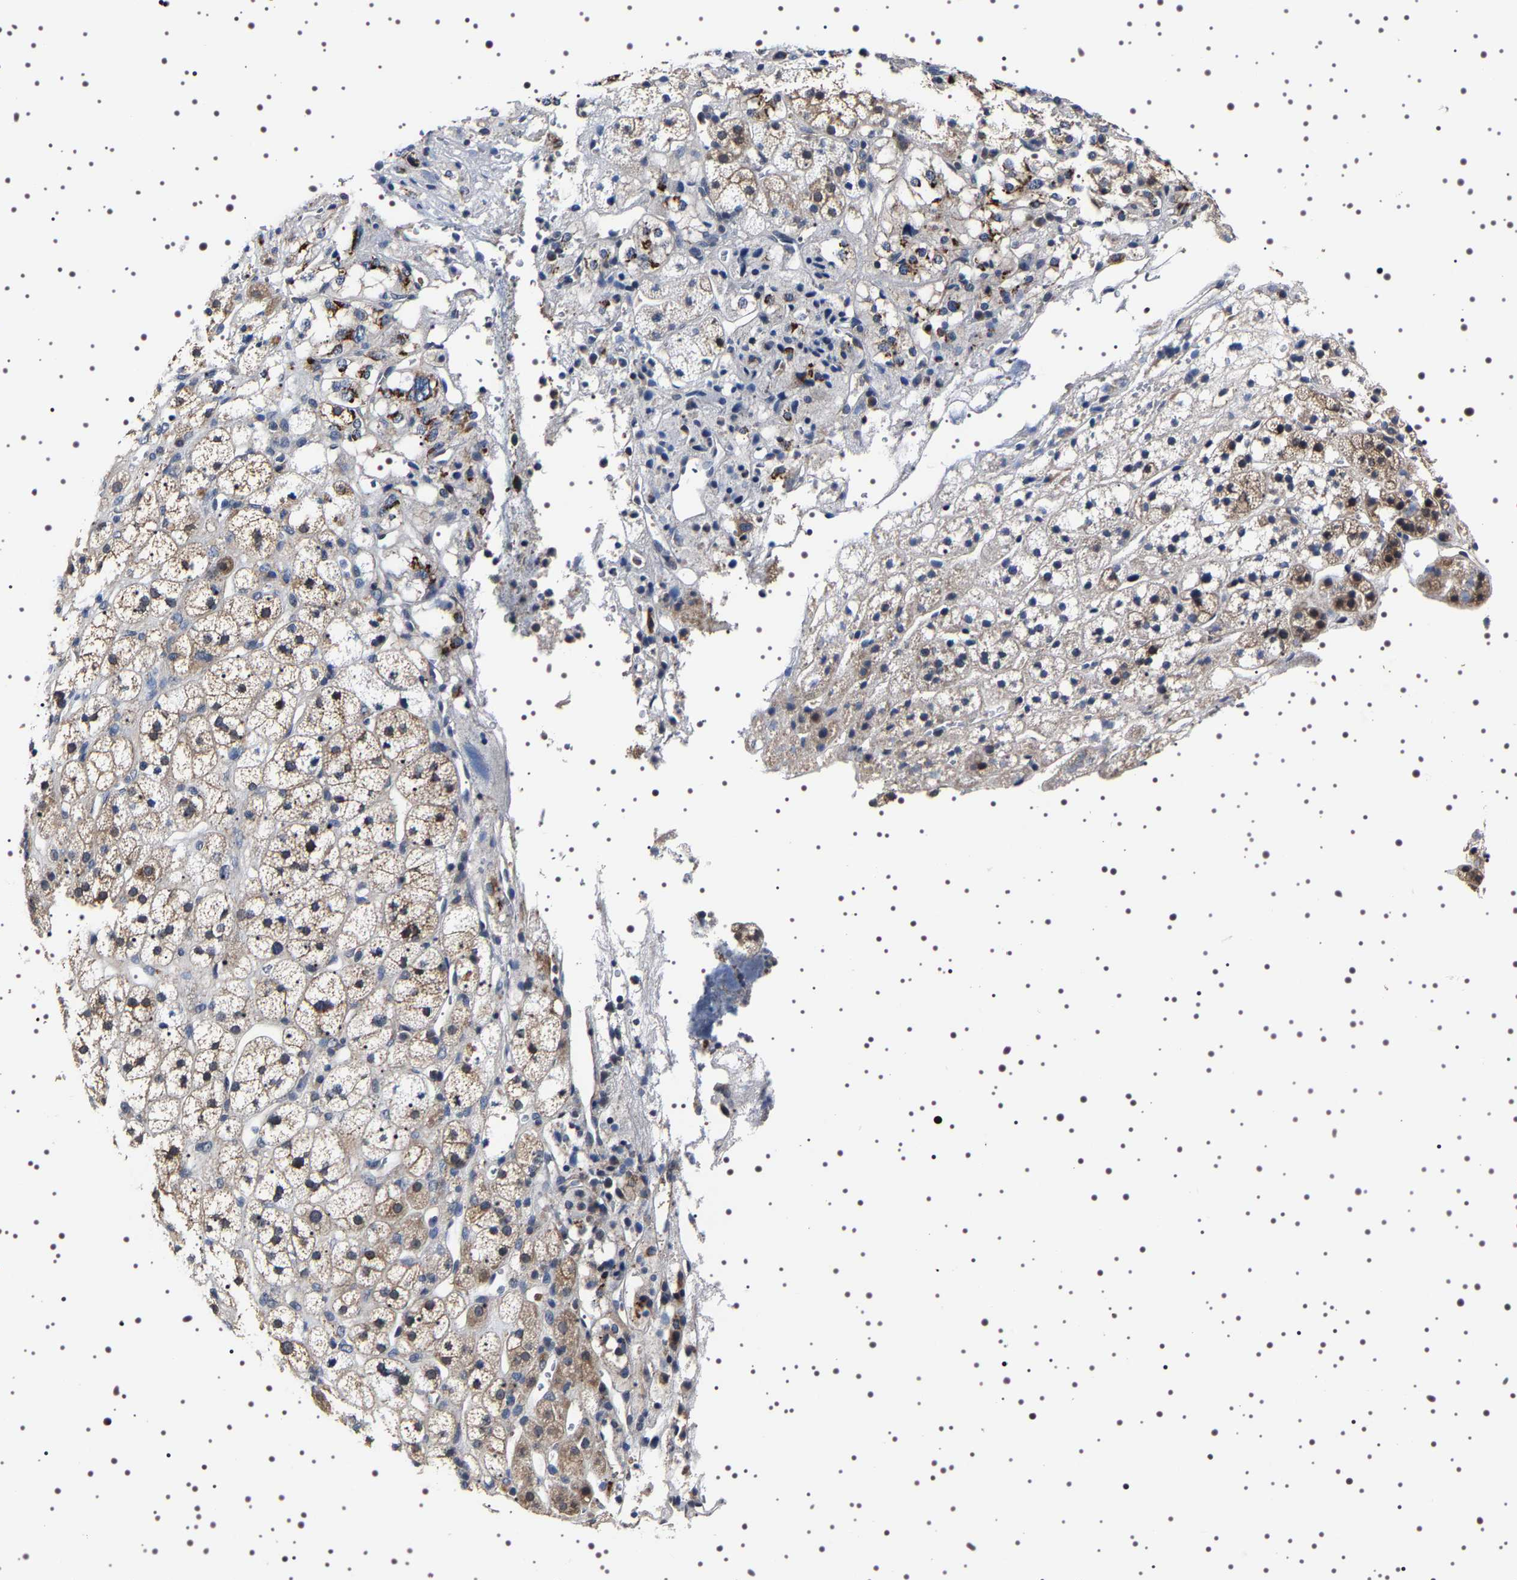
{"staining": {"intensity": "moderate", "quantity": ">75%", "location": "cytoplasmic/membranous"}, "tissue": "adrenal gland", "cell_type": "Glandular cells", "image_type": "normal", "snomed": [{"axis": "morphology", "description": "Normal tissue, NOS"}, {"axis": "topography", "description": "Adrenal gland"}], "caption": "Brown immunohistochemical staining in benign adrenal gland exhibits moderate cytoplasmic/membranous expression in about >75% of glandular cells. (IHC, brightfield microscopy, high magnification).", "gene": "TARBP1", "patient": {"sex": "male", "age": 56}}